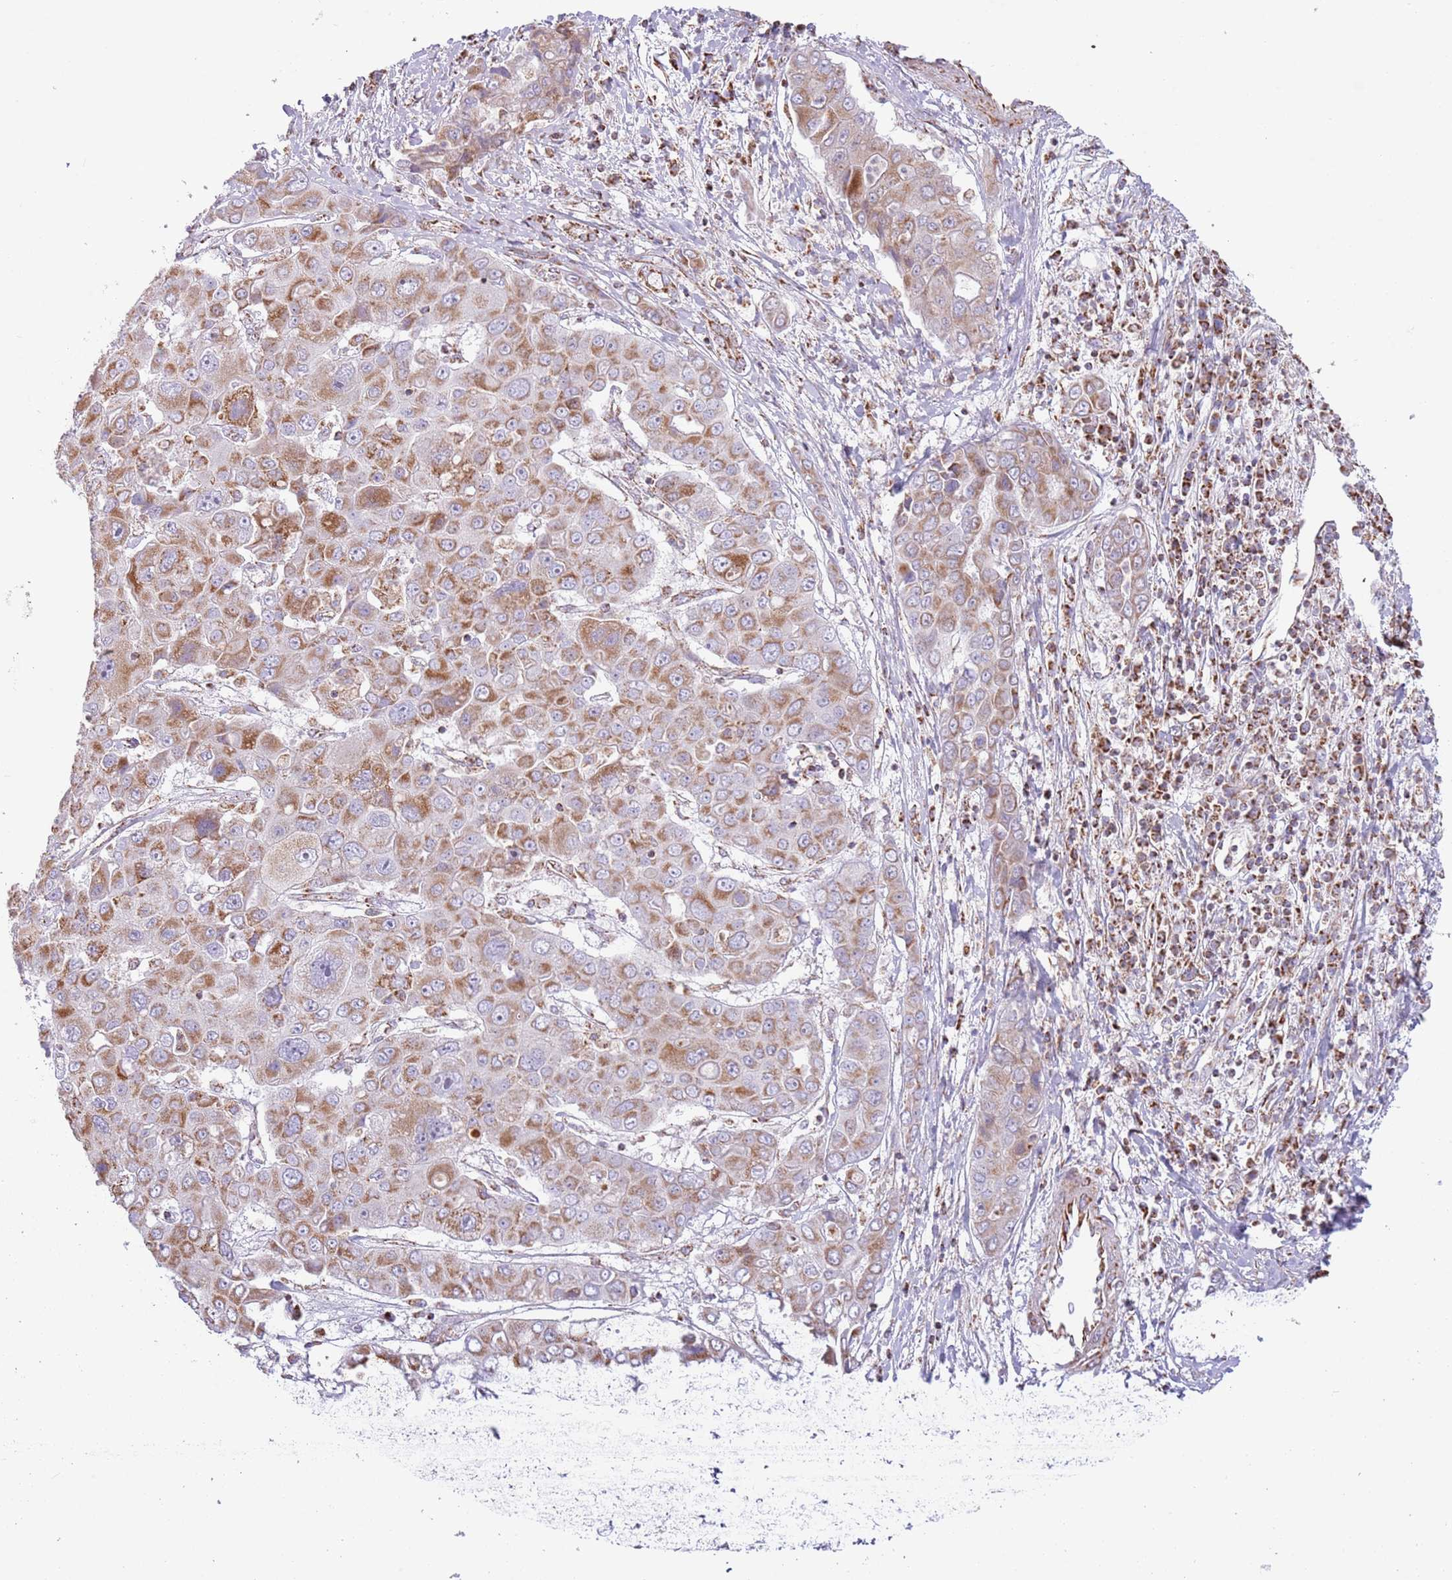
{"staining": {"intensity": "moderate", "quantity": ">75%", "location": "cytoplasmic/membranous"}, "tissue": "liver cancer", "cell_type": "Tumor cells", "image_type": "cancer", "snomed": [{"axis": "morphology", "description": "Cholangiocarcinoma"}, {"axis": "topography", "description": "Liver"}], "caption": "An IHC image of neoplastic tissue is shown. Protein staining in brown highlights moderate cytoplasmic/membranous positivity in cholangiocarcinoma (liver) within tumor cells. Using DAB (3,3'-diaminobenzidine) (brown) and hematoxylin (blue) stains, captured at high magnification using brightfield microscopy.", "gene": "LHX6", "patient": {"sex": "male", "age": 67}}